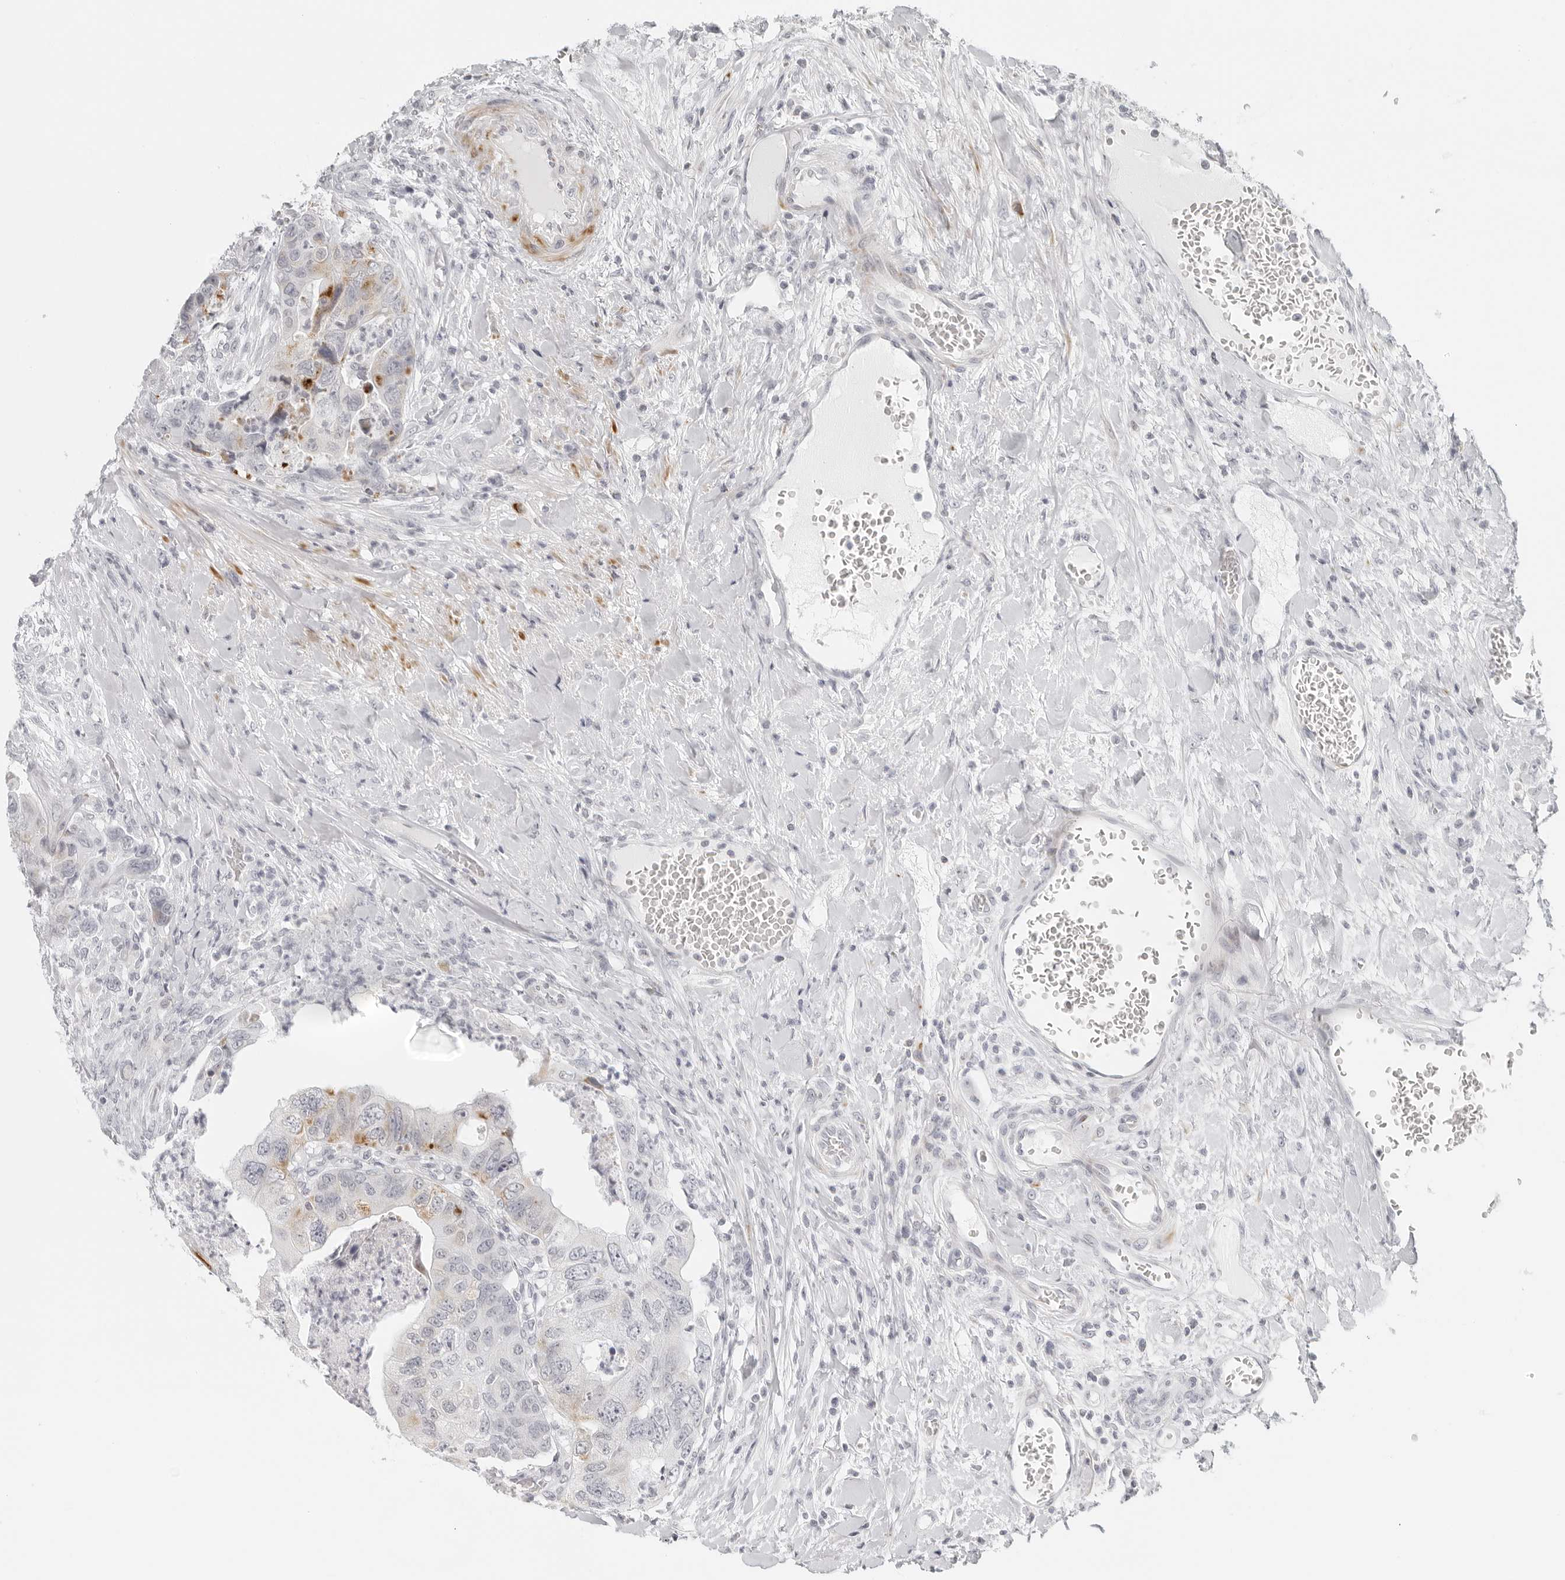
{"staining": {"intensity": "moderate", "quantity": "<25%", "location": "cytoplasmic/membranous"}, "tissue": "colorectal cancer", "cell_type": "Tumor cells", "image_type": "cancer", "snomed": [{"axis": "morphology", "description": "Adenocarcinoma, NOS"}, {"axis": "topography", "description": "Rectum"}], "caption": "About <25% of tumor cells in adenocarcinoma (colorectal) exhibit moderate cytoplasmic/membranous protein staining as visualized by brown immunohistochemical staining.", "gene": "RPS6KC1", "patient": {"sex": "male", "age": 63}}